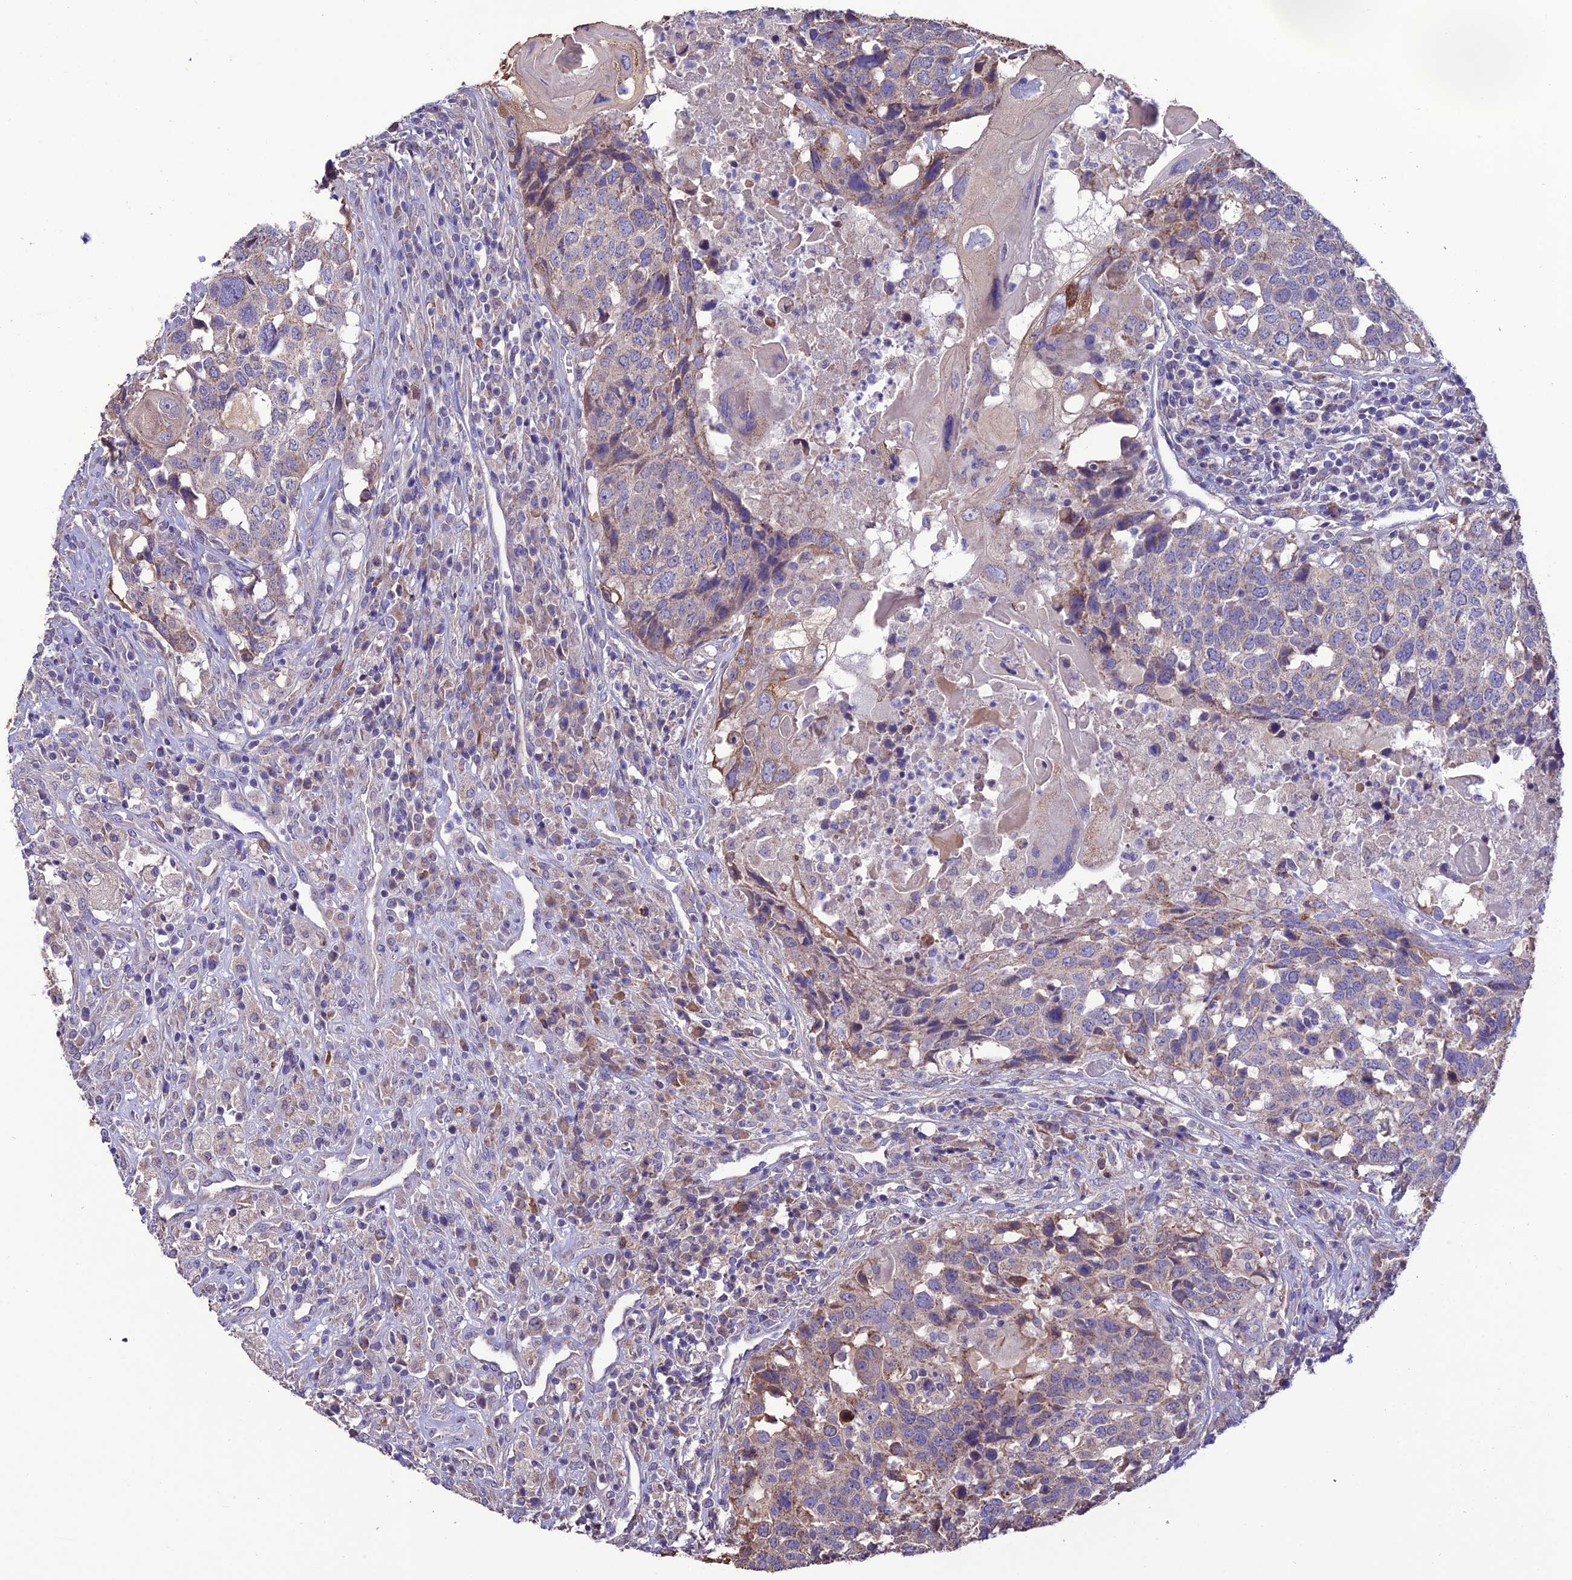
{"staining": {"intensity": "moderate", "quantity": "<25%", "location": "cytoplasmic/membranous"}, "tissue": "head and neck cancer", "cell_type": "Tumor cells", "image_type": "cancer", "snomed": [{"axis": "morphology", "description": "Squamous cell carcinoma, NOS"}, {"axis": "topography", "description": "Head-Neck"}], "caption": "Human head and neck cancer (squamous cell carcinoma) stained with a brown dye exhibits moderate cytoplasmic/membranous positive expression in about <25% of tumor cells.", "gene": "HOGA1", "patient": {"sex": "male", "age": 66}}